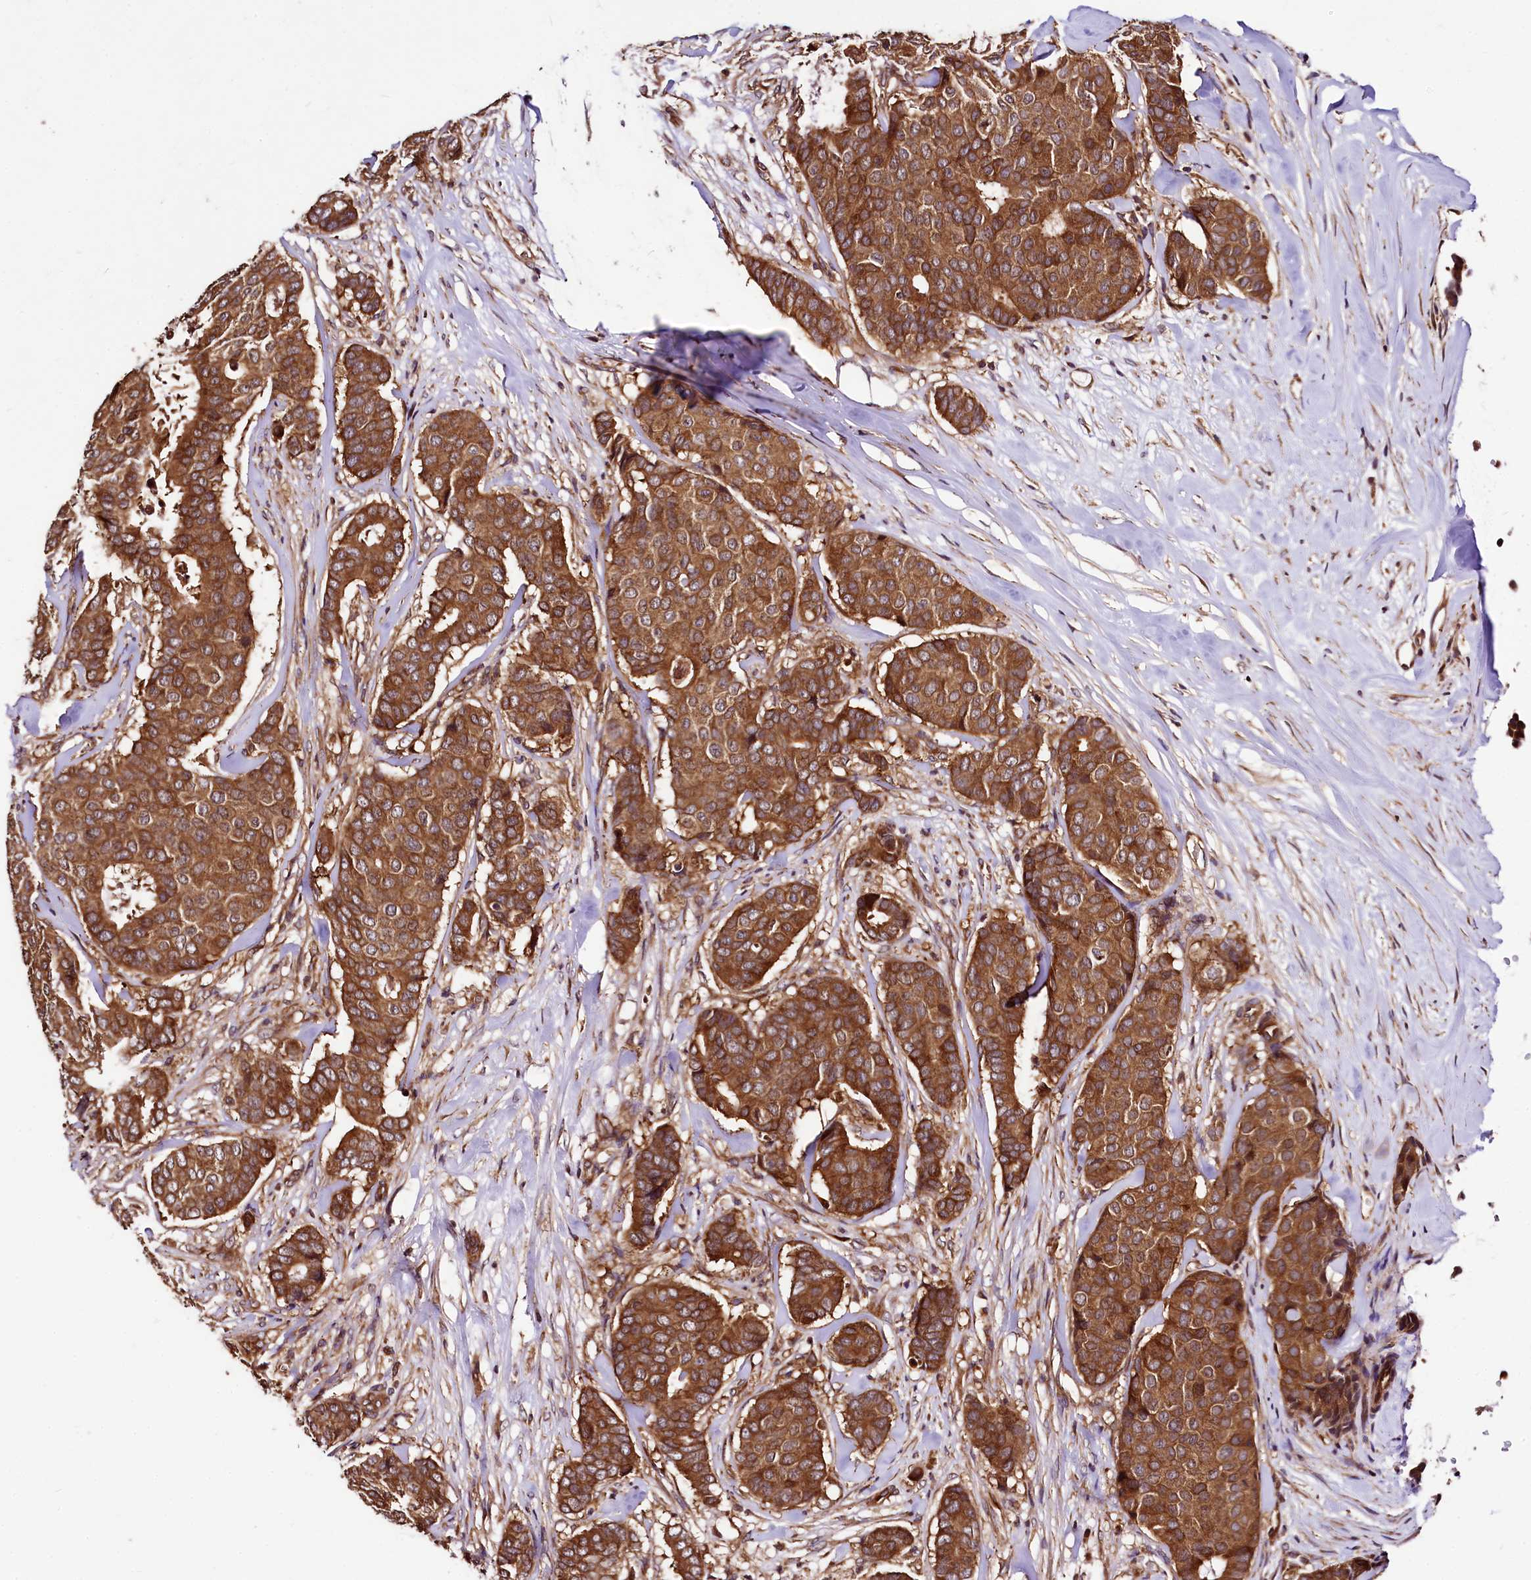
{"staining": {"intensity": "moderate", "quantity": ">75%", "location": "cytoplasmic/membranous"}, "tissue": "breast cancer", "cell_type": "Tumor cells", "image_type": "cancer", "snomed": [{"axis": "morphology", "description": "Duct carcinoma"}, {"axis": "topography", "description": "Breast"}], "caption": "This image displays IHC staining of human breast invasive ductal carcinoma, with medium moderate cytoplasmic/membranous positivity in approximately >75% of tumor cells.", "gene": "LRSAM1", "patient": {"sex": "female", "age": 75}}